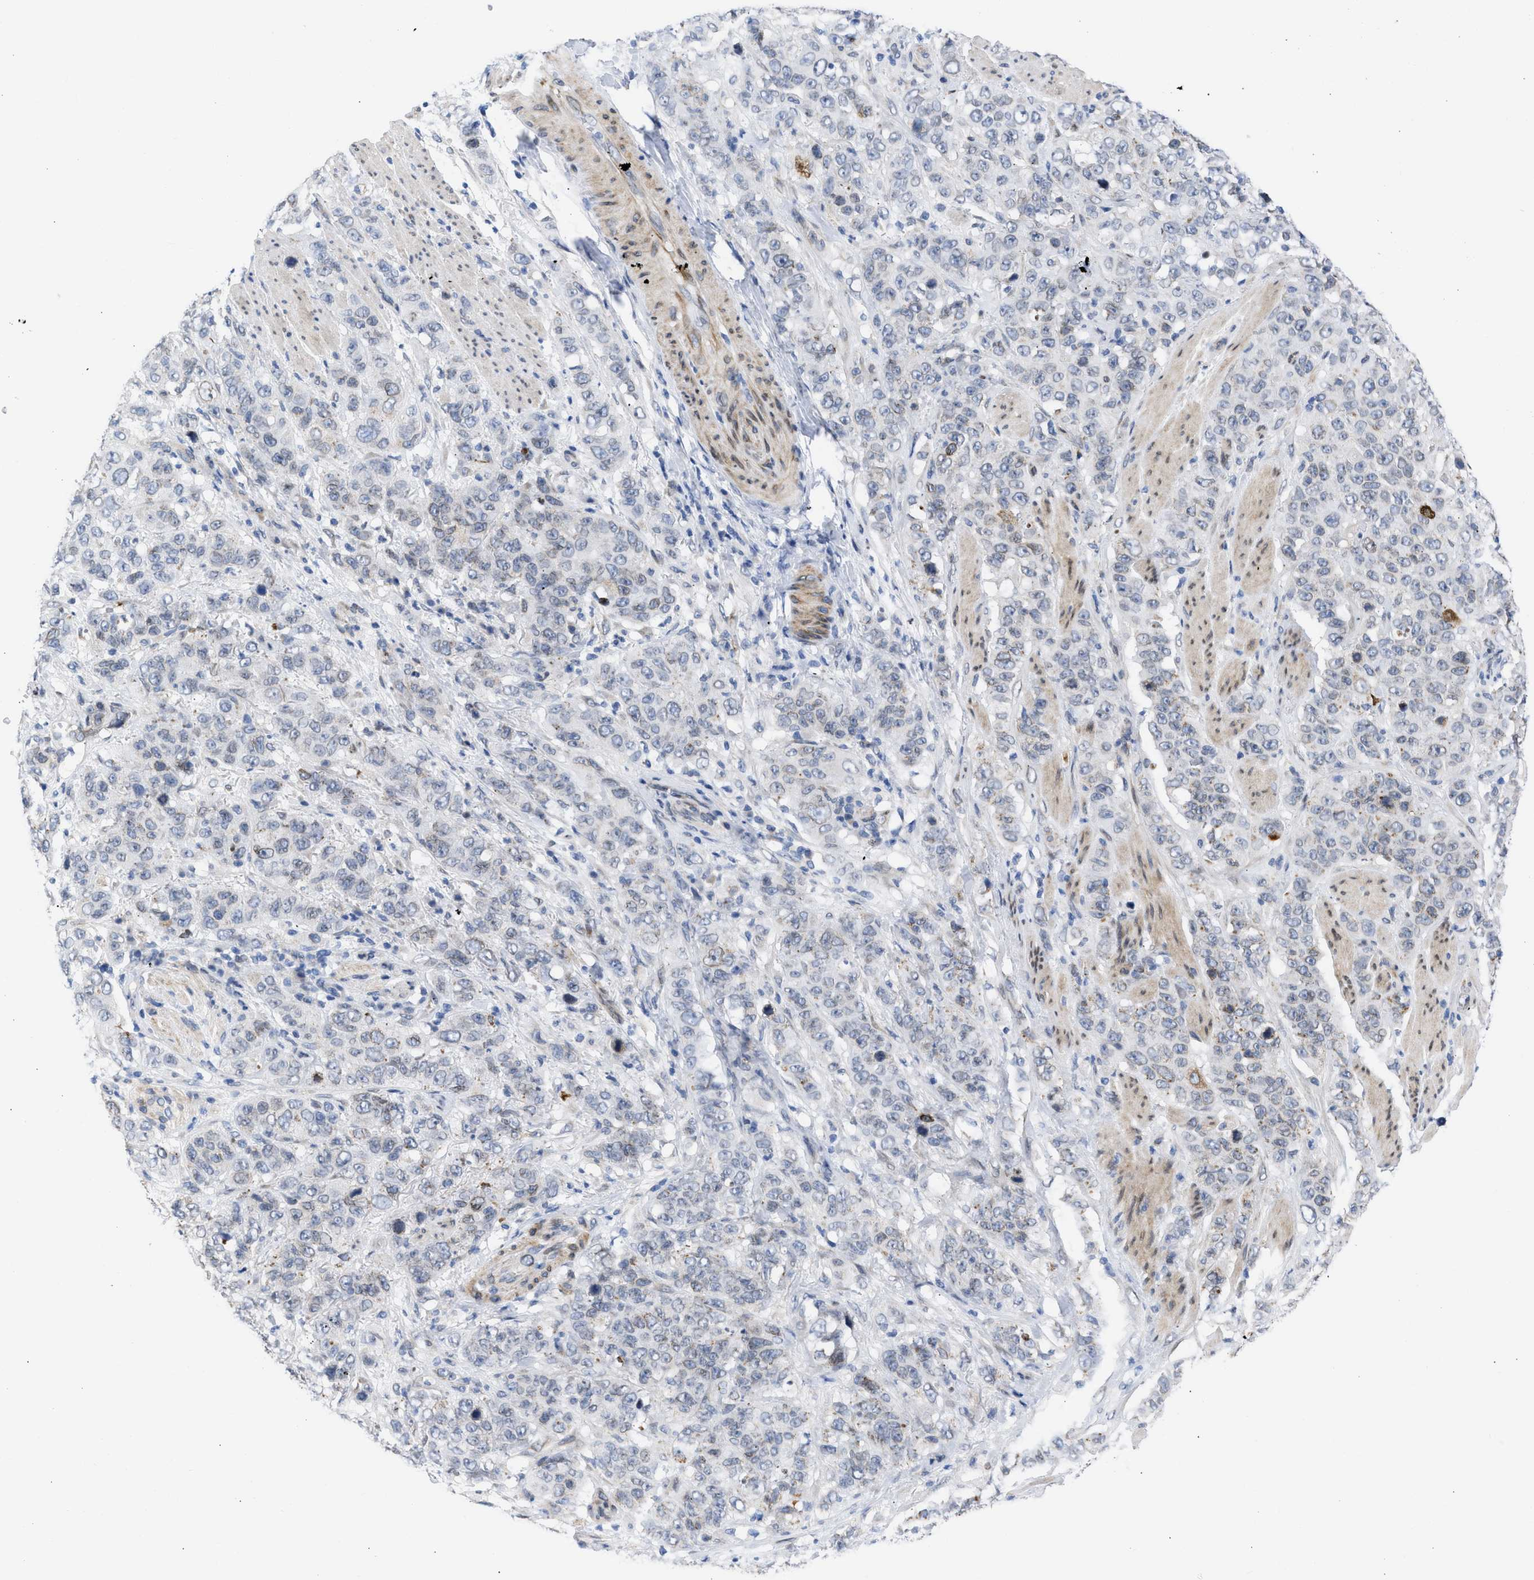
{"staining": {"intensity": "negative", "quantity": "none", "location": "none"}, "tissue": "stomach cancer", "cell_type": "Tumor cells", "image_type": "cancer", "snomed": [{"axis": "morphology", "description": "Adenocarcinoma, NOS"}, {"axis": "topography", "description": "Stomach"}], "caption": "Immunohistochemical staining of human adenocarcinoma (stomach) shows no significant expression in tumor cells.", "gene": "NUP35", "patient": {"sex": "male", "age": 48}}